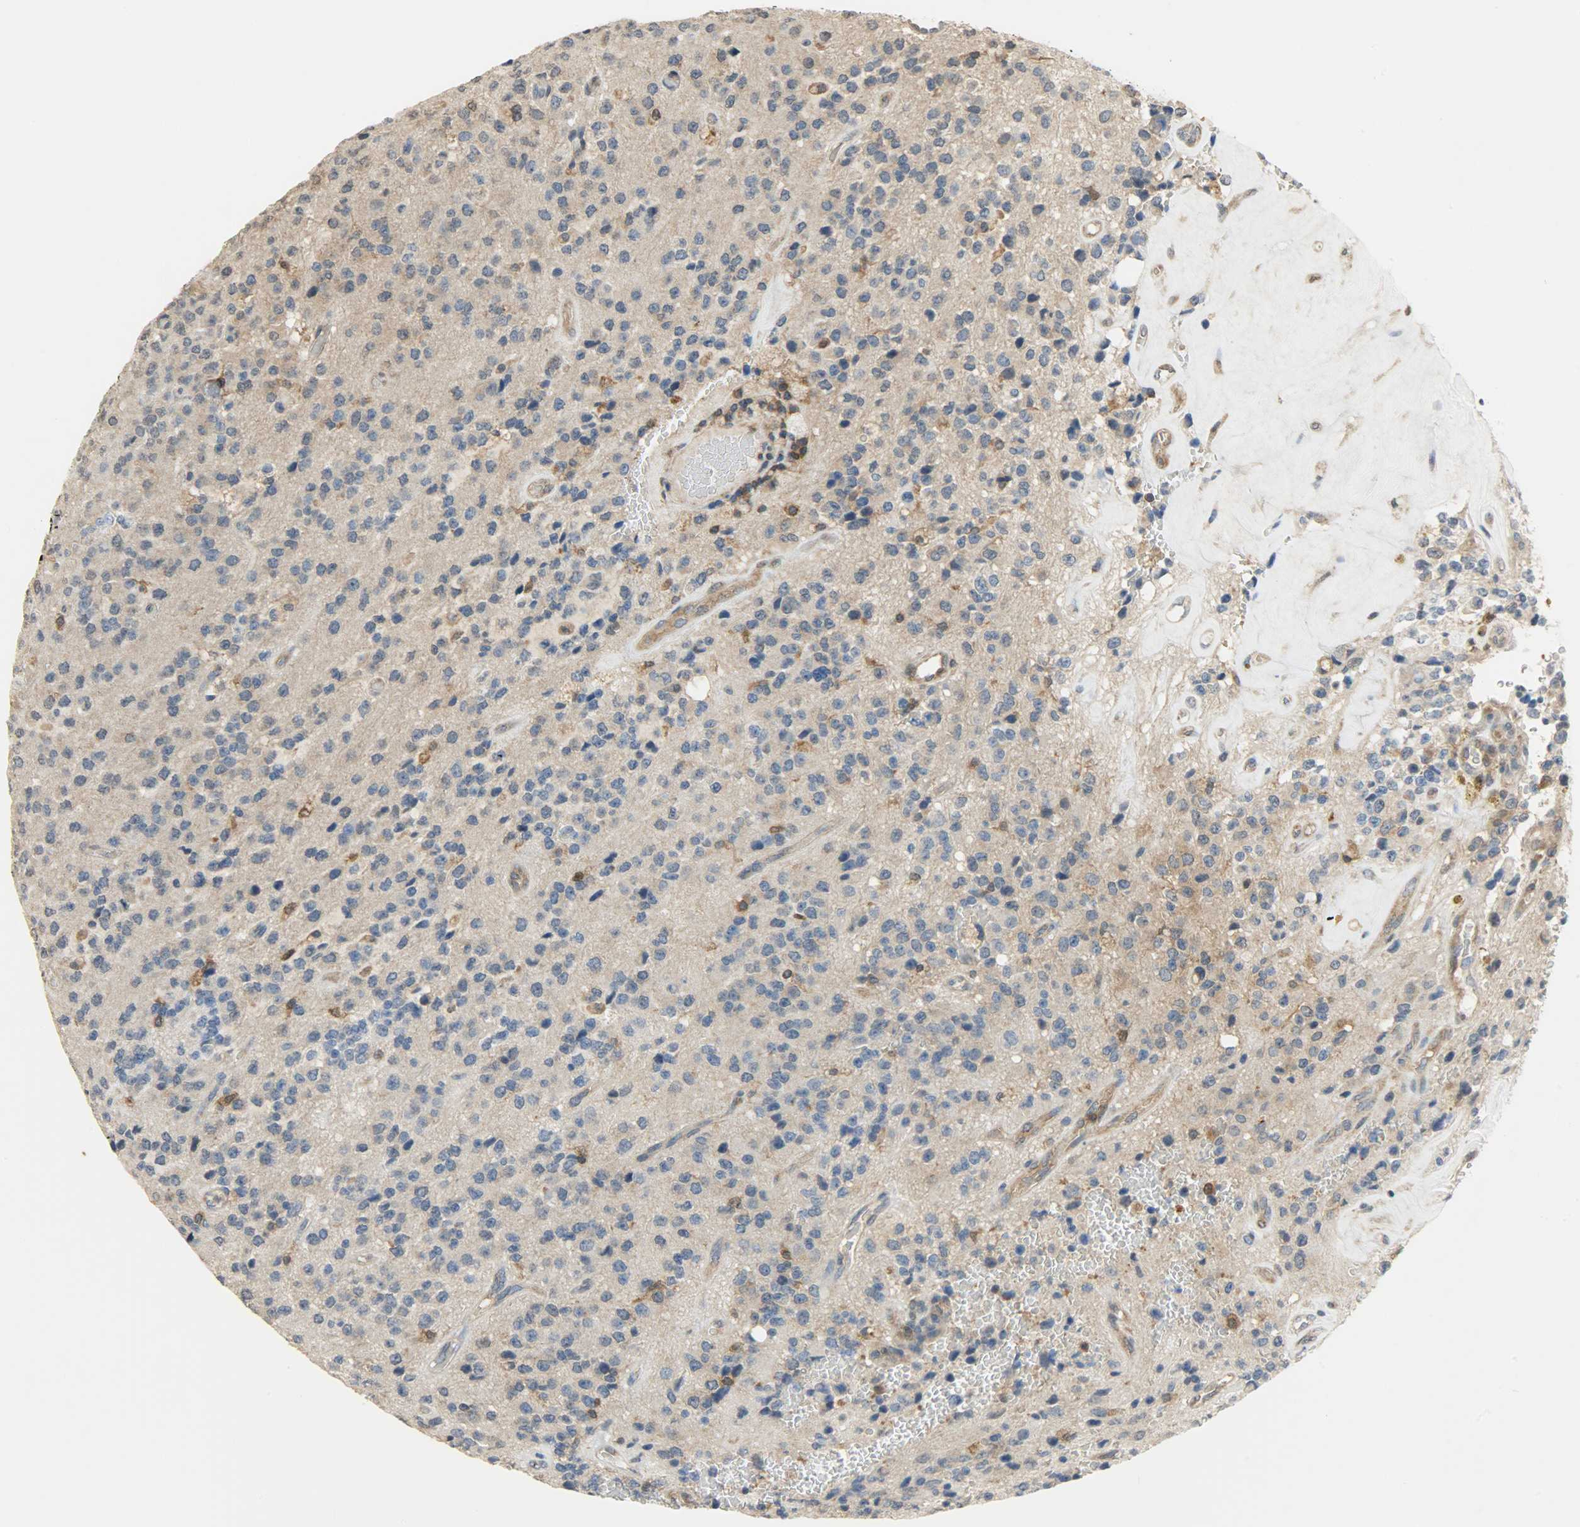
{"staining": {"intensity": "moderate", "quantity": ">75%", "location": "cytoplasmic/membranous"}, "tissue": "glioma", "cell_type": "Tumor cells", "image_type": "cancer", "snomed": [{"axis": "morphology", "description": "Glioma, malignant, High grade"}, {"axis": "topography", "description": "pancreas cauda"}], "caption": "Tumor cells show medium levels of moderate cytoplasmic/membranous positivity in about >75% of cells in human glioma. The protein of interest is shown in brown color, while the nuclei are stained blue.", "gene": "TRIM21", "patient": {"sex": "male", "age": 60}}